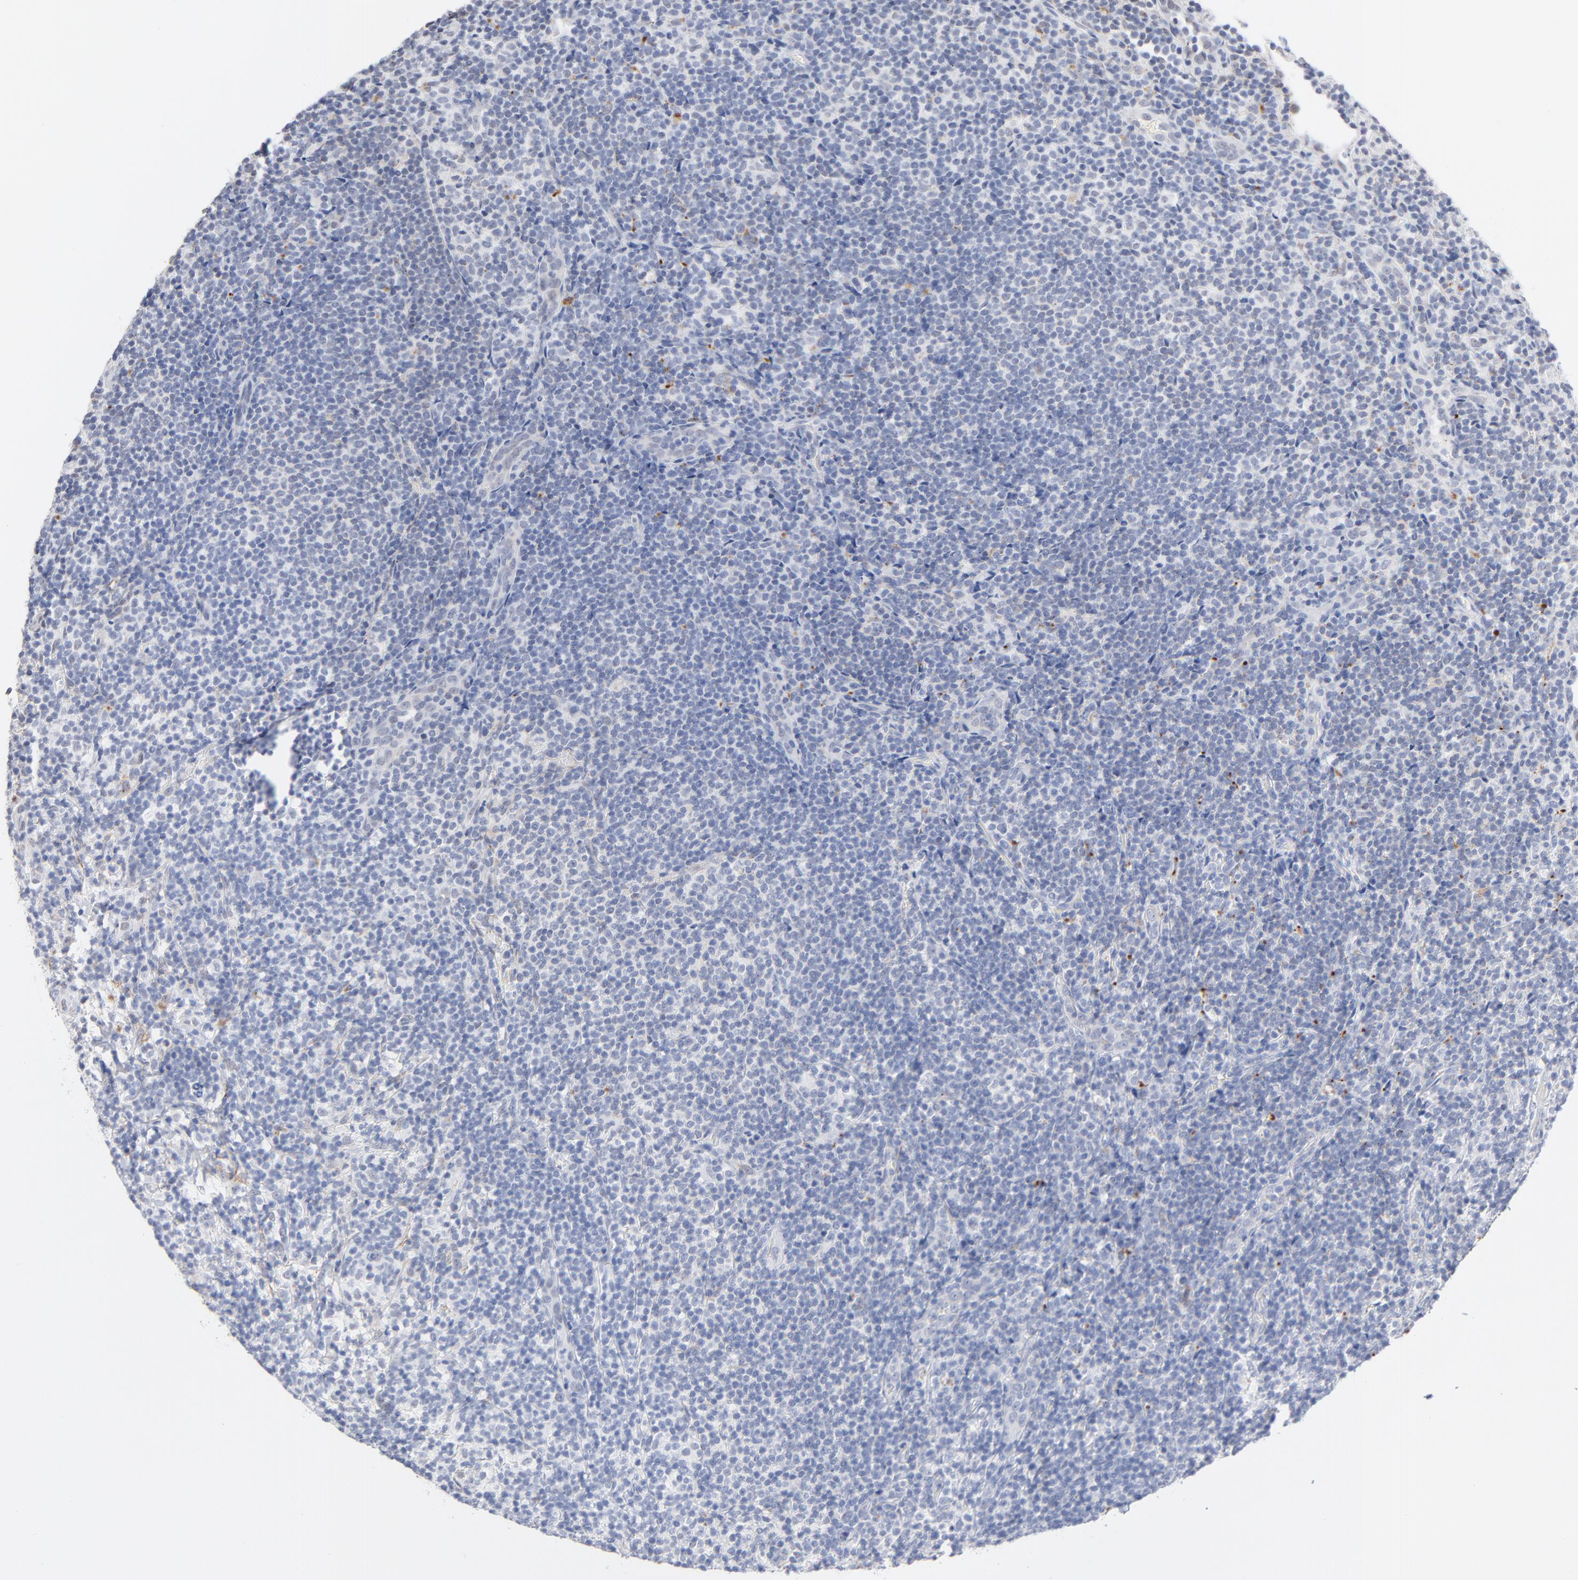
{"staining": {"intensity": "negative", "quantity": "none", "location": "none"}, "tissue": "lymphoma", "cell_type": "Tumor cells", "image_type": "cancer", "snomed": [{"axis": "morphology", "description": "Malignant lymphoma, non-Hodgkin's type, Low grade"}, {"axis": "topography", "description": "Lymph node"}], "caption": "Human low-grade malignant lymphoma, non-Hodgkin's type stained for a protein using immunohistochemistry (IHC) exhibits no positivity in tumor cells.", "gene": "LTBP2", "patient": {"sex": "female", "age": 76}}